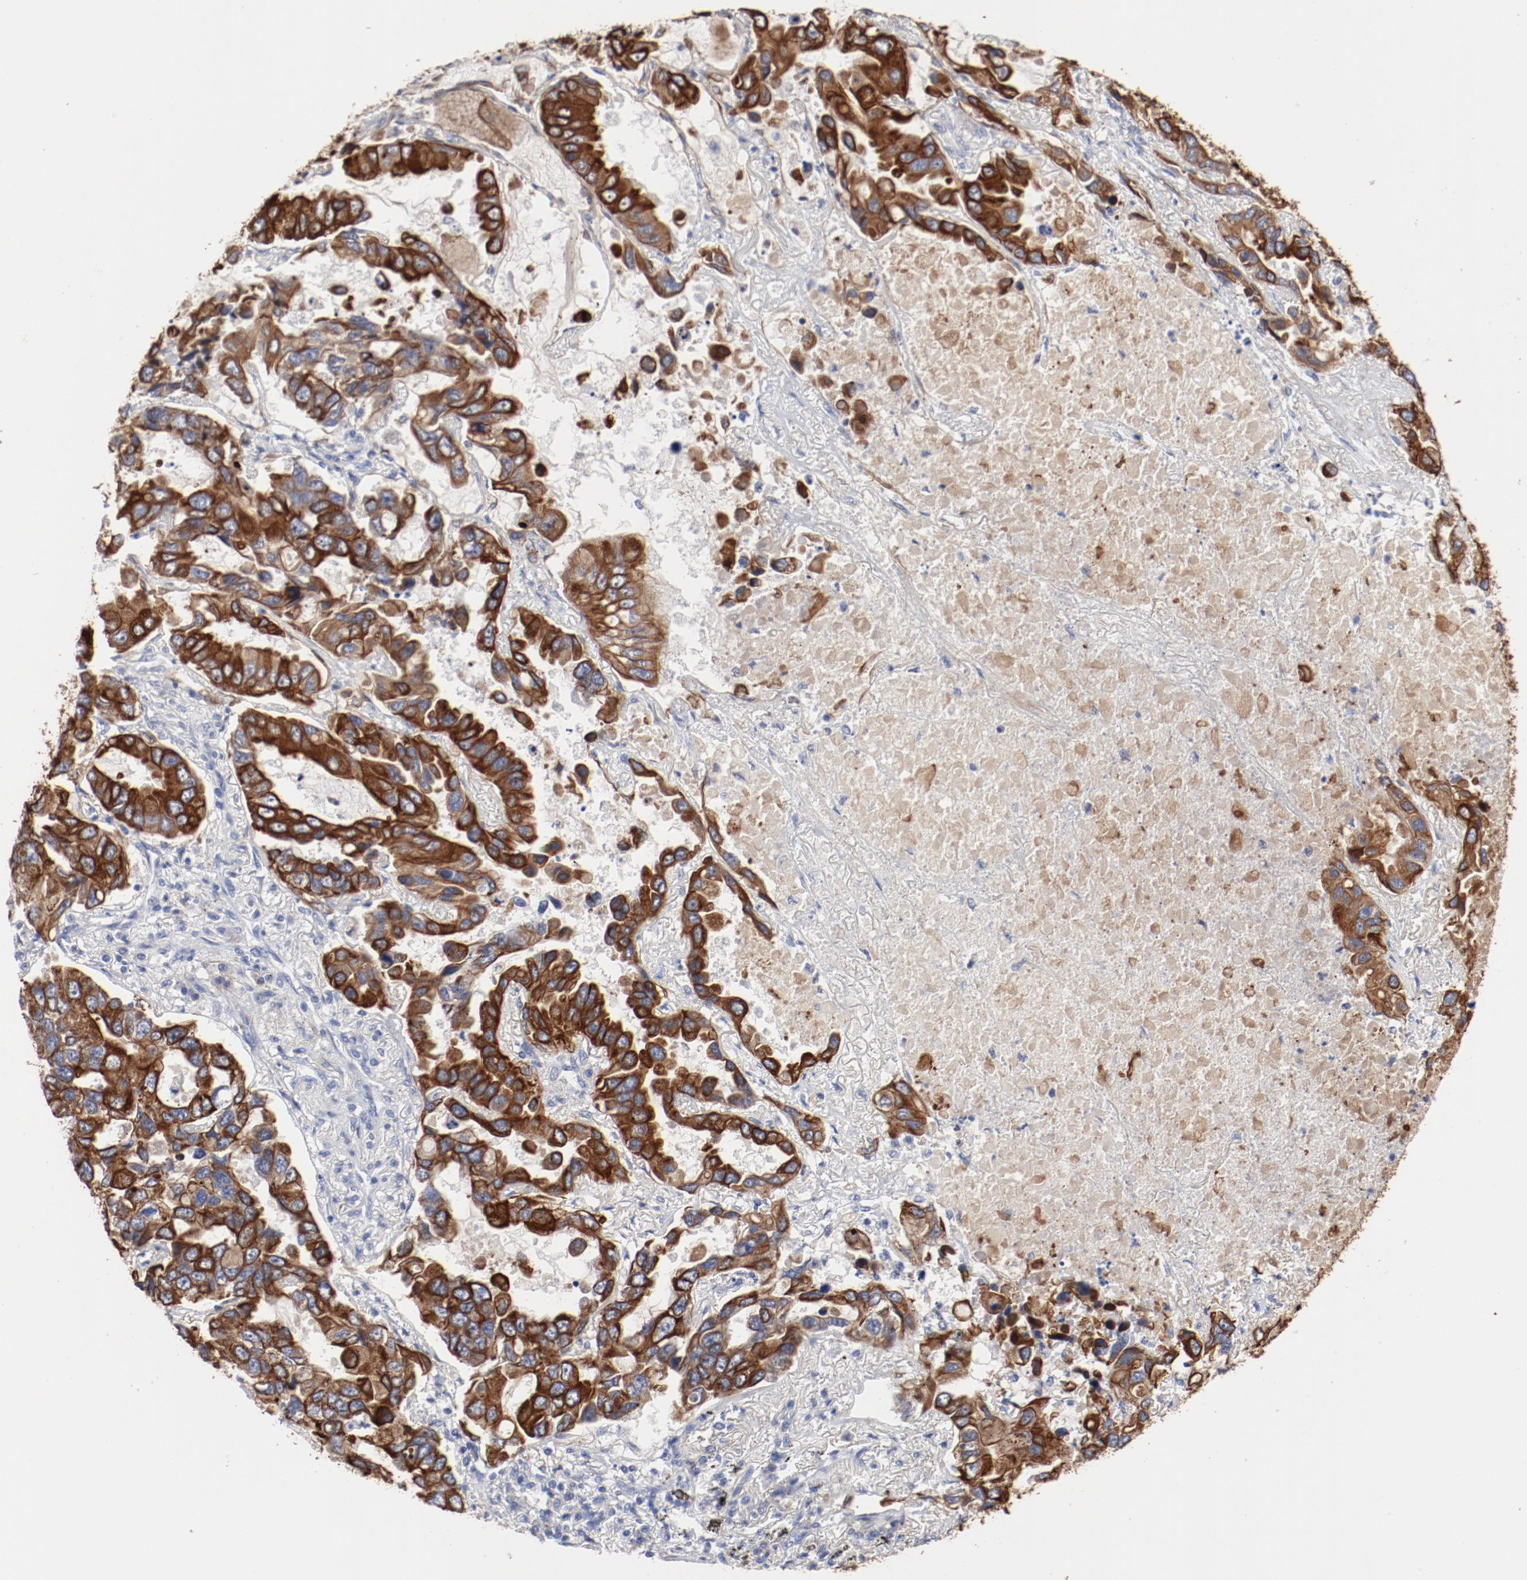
{"staining": {"intensity": "strong", "quantity": ">75%", "location": "cytoplasmic/membranous"}, "tissue": "lung cancer", "cell_type": "Tumor cells", "image_type": "cancer", "snomed": [{"axis": "morphology", "description": "Adenocarcinoma, NOS"}, {"axis": "topography", "description": "Lung"}], "caption": "Adenocarcinoma (lung) stained for a protein shows strong cytoplasmic/membranous positivity in tumor cells. Nuclei are stained in blue.", "gene": "TSPAN6", "patient": {"sex": "male", "age": 64}}